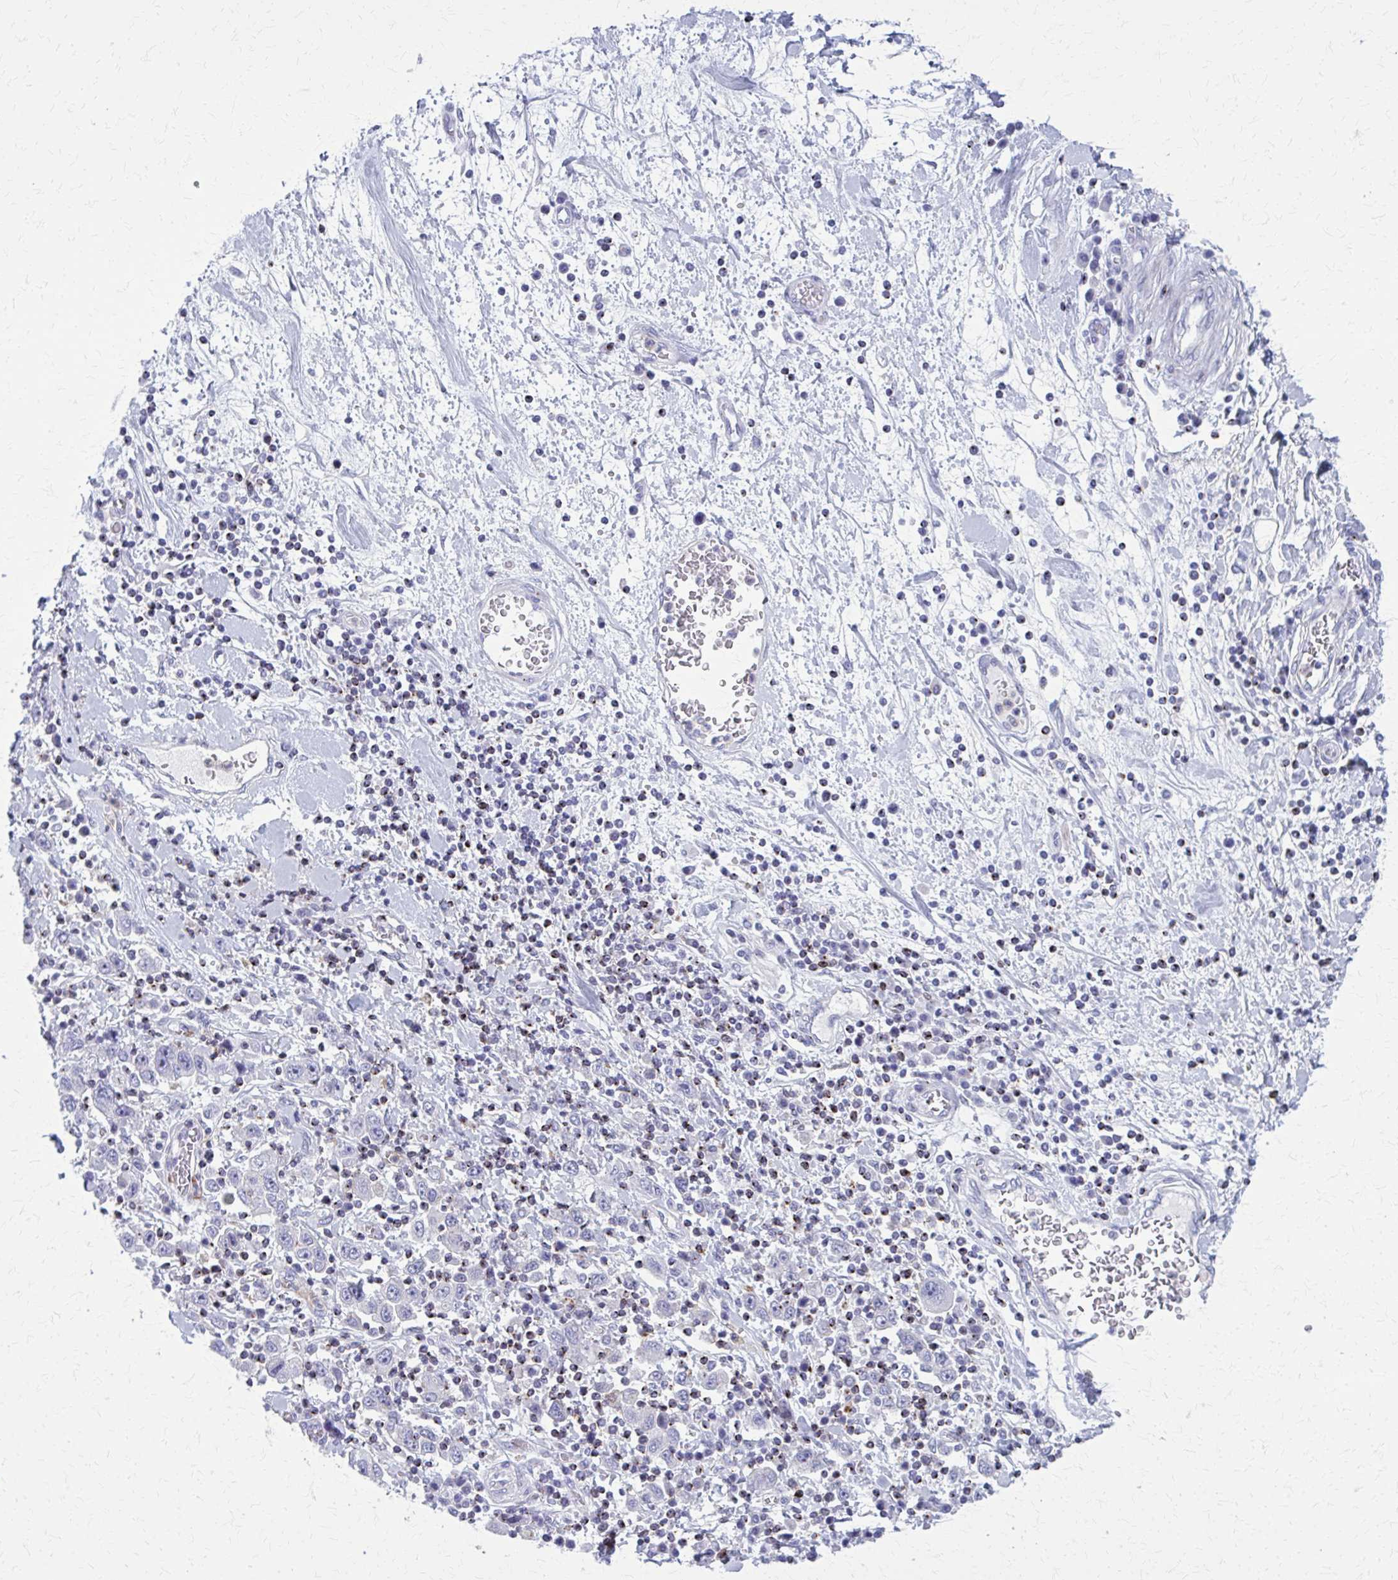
{"staining": {"intensity": "weak", "quantity": "<25%", "location": "cytoplasmic/membranous"}, "tissue": "stomach cancer", "cell_type": "Tumor cells", "image_type": "cancer", "snomed": [{"axis": "morphology", "description": "Normal tissue, NOS"}, {"axis": "morphology", "description": "Adenocarcinoma, NOS"}, {"axis": "topography", "description": "Stomach, upper"}, {"axis": "topography", "description": "Stomach"}], "caption": "This is an immunohistochemistry (IHC) histopathology image of human adenocarcinoma (stomach). There is no positivity in tumor cells.", "gene": "PEDS1", "patient": {"sex": "male", "age": 59}}